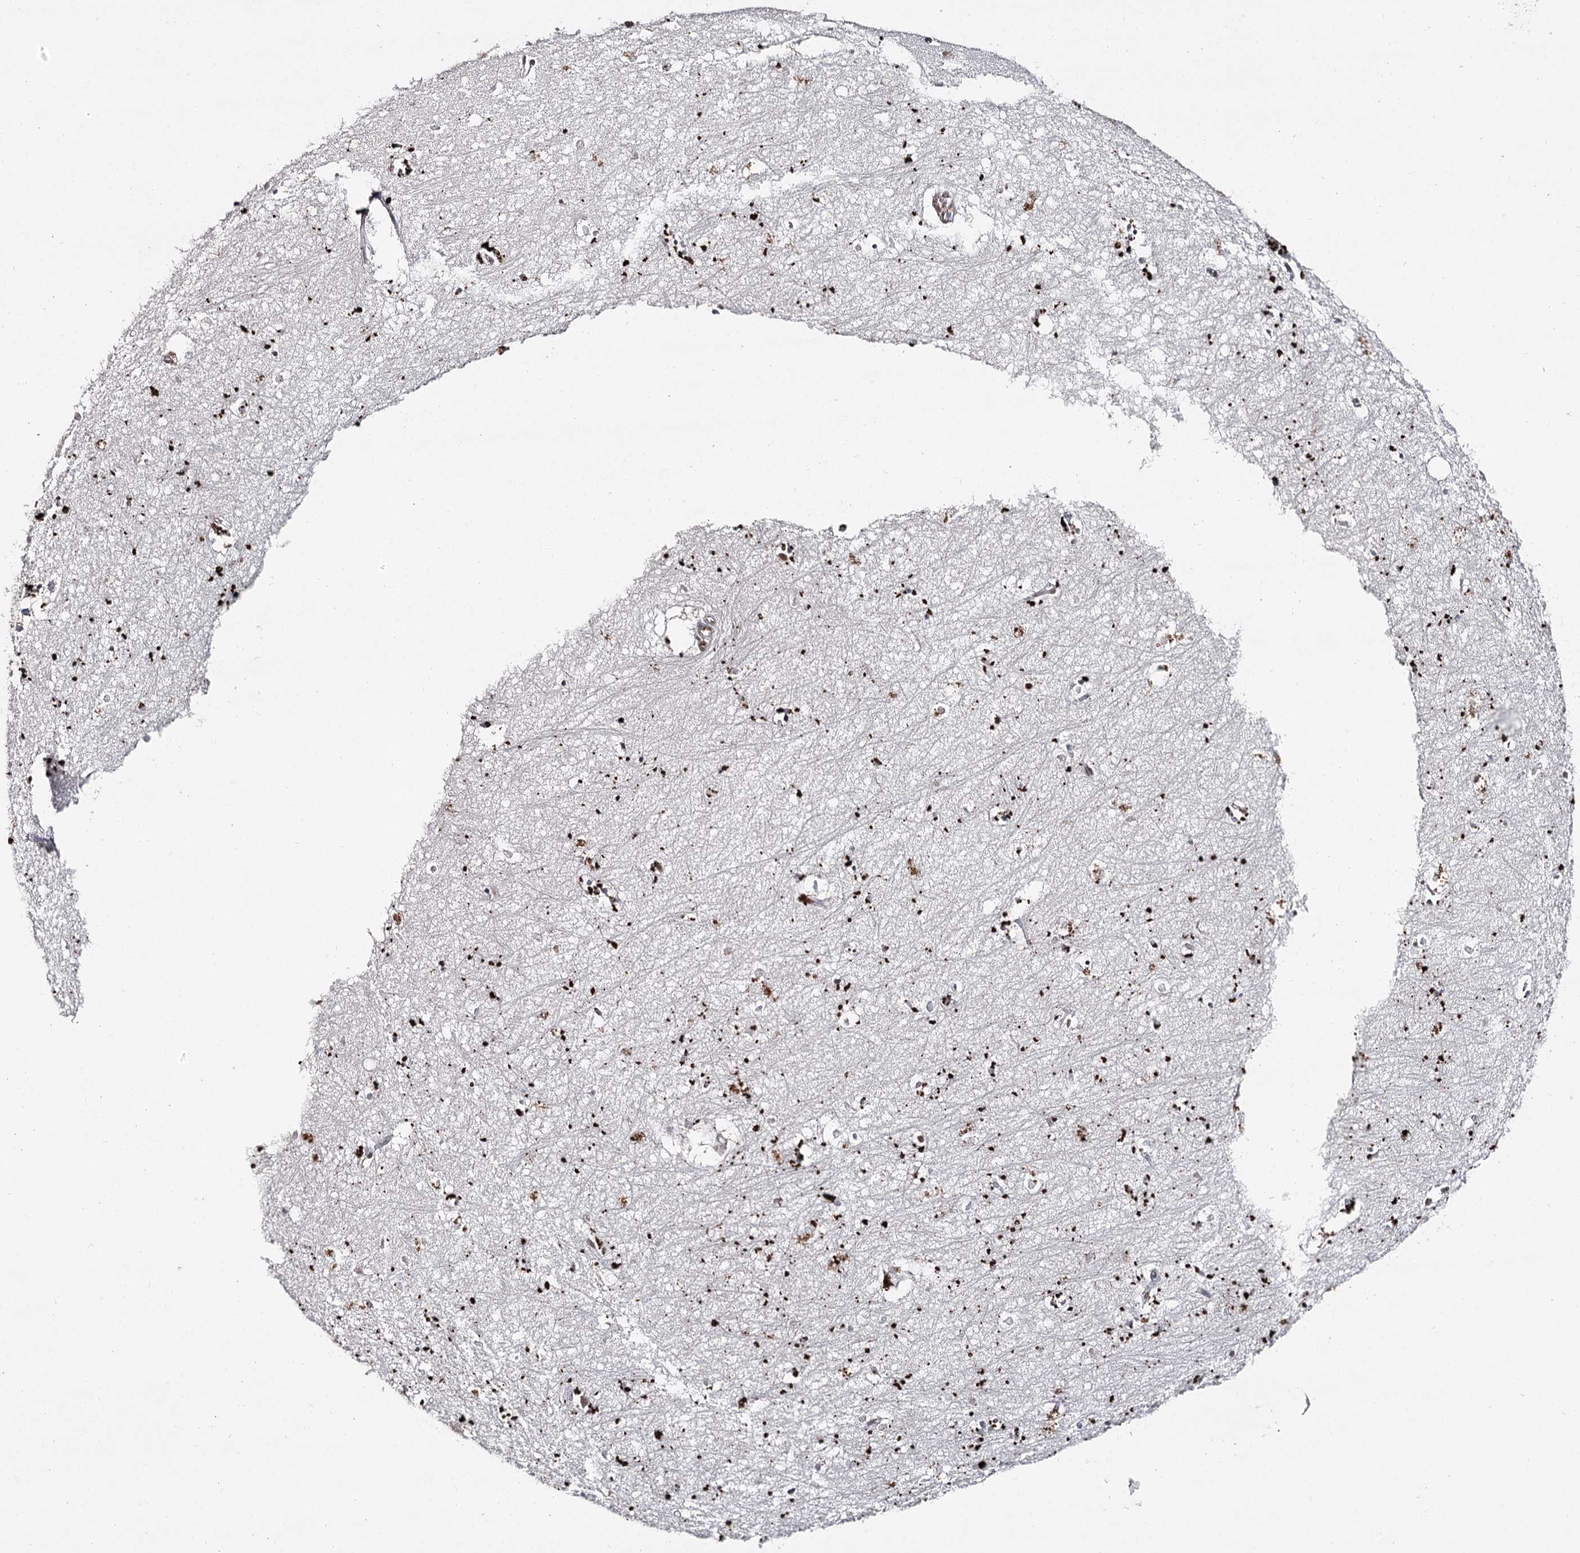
{"staining": {"intensity": "negative", "quantity": "none", "location": "none"}, "tissue": "hippocampus", "cell_type": "Glial cells", "image_type": "normal", "snomed": [{"axis": "morphology", "description": "Normal tissue, NOS"}, {"axis": "topography", "description": "Hippocampus"}], "caption": "Glial cells are negative for brown protein staining in unremarkable hippocampus. Brightfield microscopy of IHC stained with DAB (3,3'-diaminobenzidine) (brown) and hematoxylin (blue), captured at high magnification.", "gene": "PDCD4", "patient": {"sex": "female", "age": 64}}